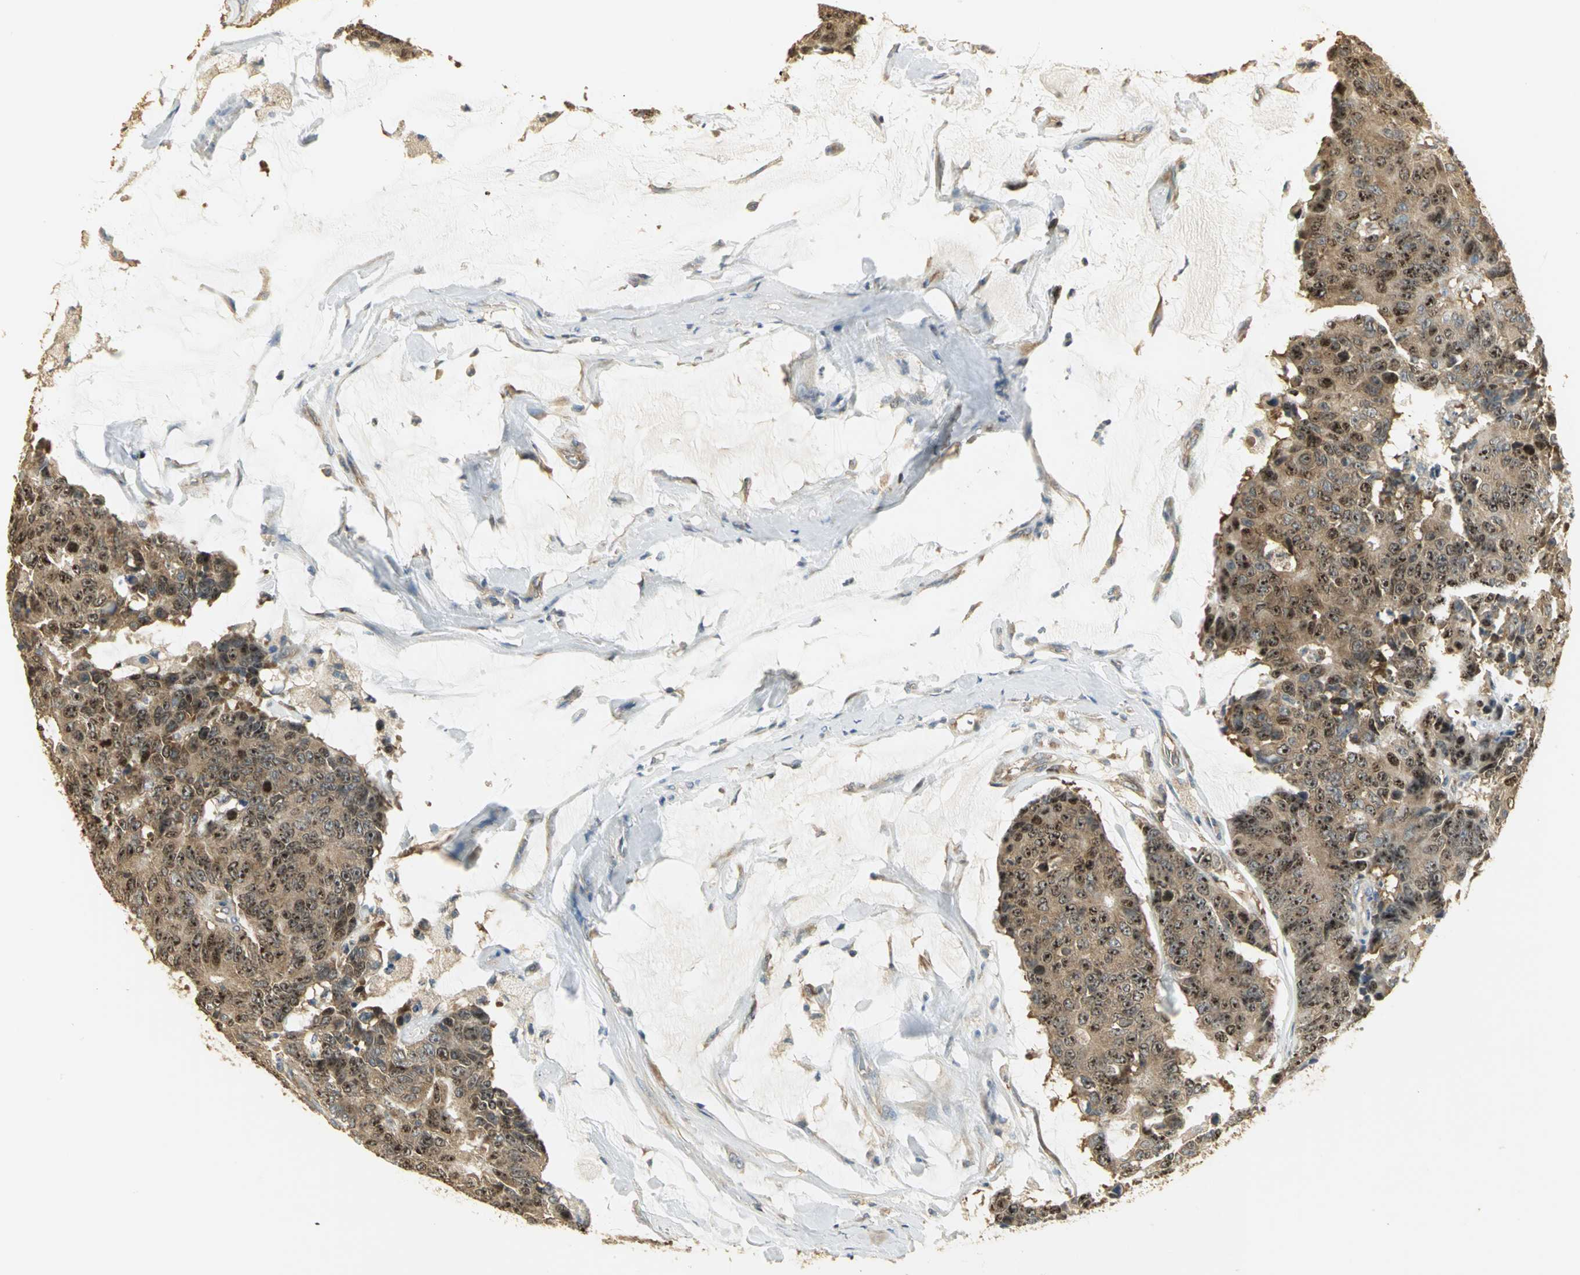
{"staining": {"intensity": "strong", "quantity": ">75%", "location": "cytoplasmic/membranous,nuclear"}, "tissue": "colorectal cancer", "cell_type": "Tumor cells", "image_type": "cancer", "snomed": [{"axis": "morphology", "description": "Adenocarcinoma, NOS"}, {"axis": "topography", "description": "Colon"}], "caption": "Colorectal adenocarcinoma tissue shows strong cytoplasmic/membranous and nuclear staining in approximately >75% of tumor cells", "gene": "RARS1", "patient": {"sex": "female", "age": 86}}